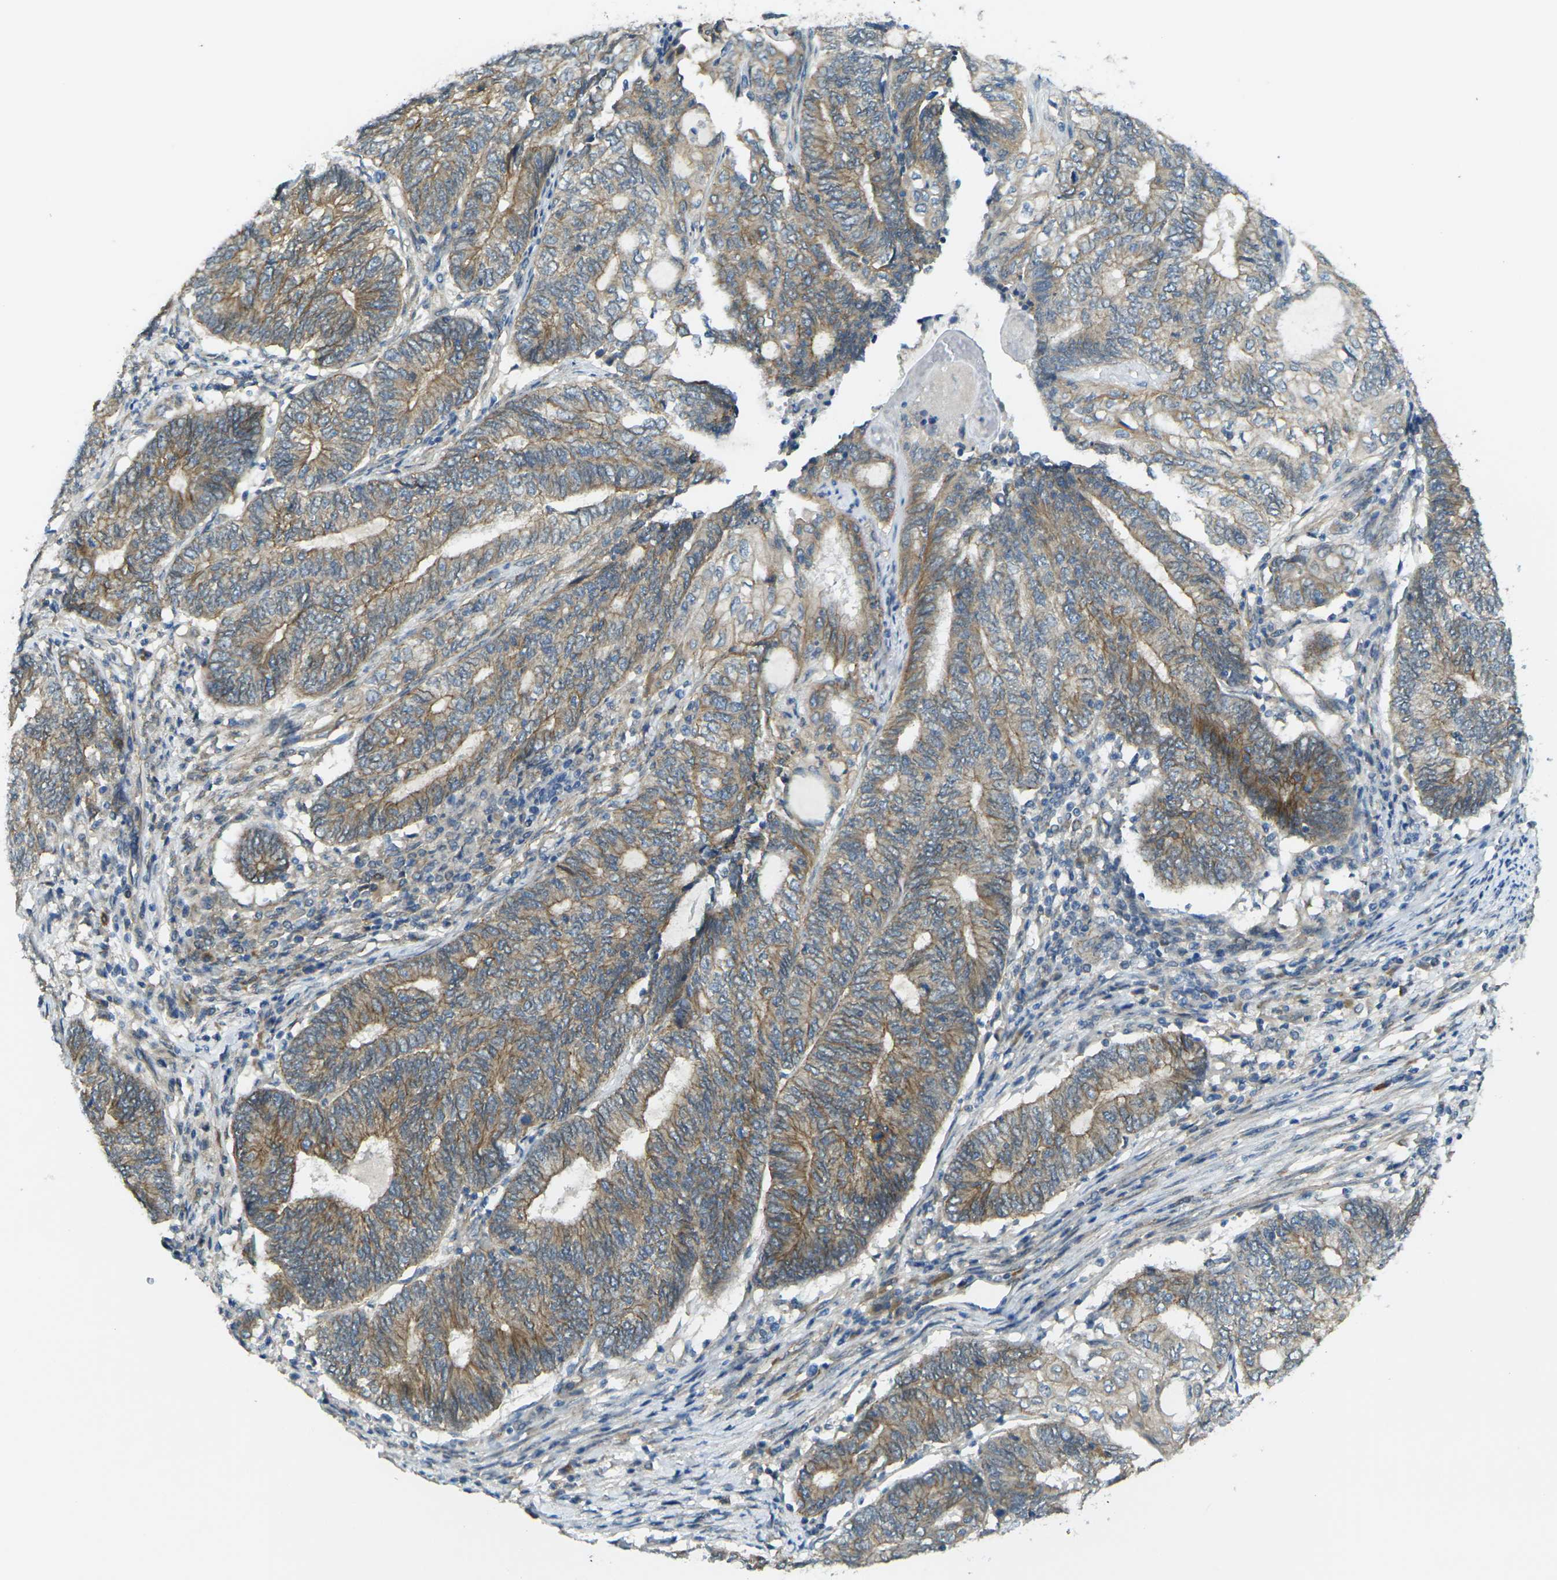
{"staining": {"intensity": "moderate", "quantity": "25%-75%", "location": "cytoplasmic/membranous"}, "tissue": "endometrial cancer", "cell_type": "Tumor cells", "image_type": "cancer", "snomed": [{"axis": "morphology", "description": "Adenocarcinoma, NOS"}, {"axis": "topography", "description": "Uterus"}, {"axis": "topography", "description": "Endometrium"}], "caption": "An IHC photomicrograph of tumor tissue is shown. Protein staining in brown labels moderate cytoplasmic/membranous positivity in endometrial cancer (adenocarcinoma) within tumor cells.", "gene": "RHBDD1", "patient": {"sex": "female", "age": 70}}